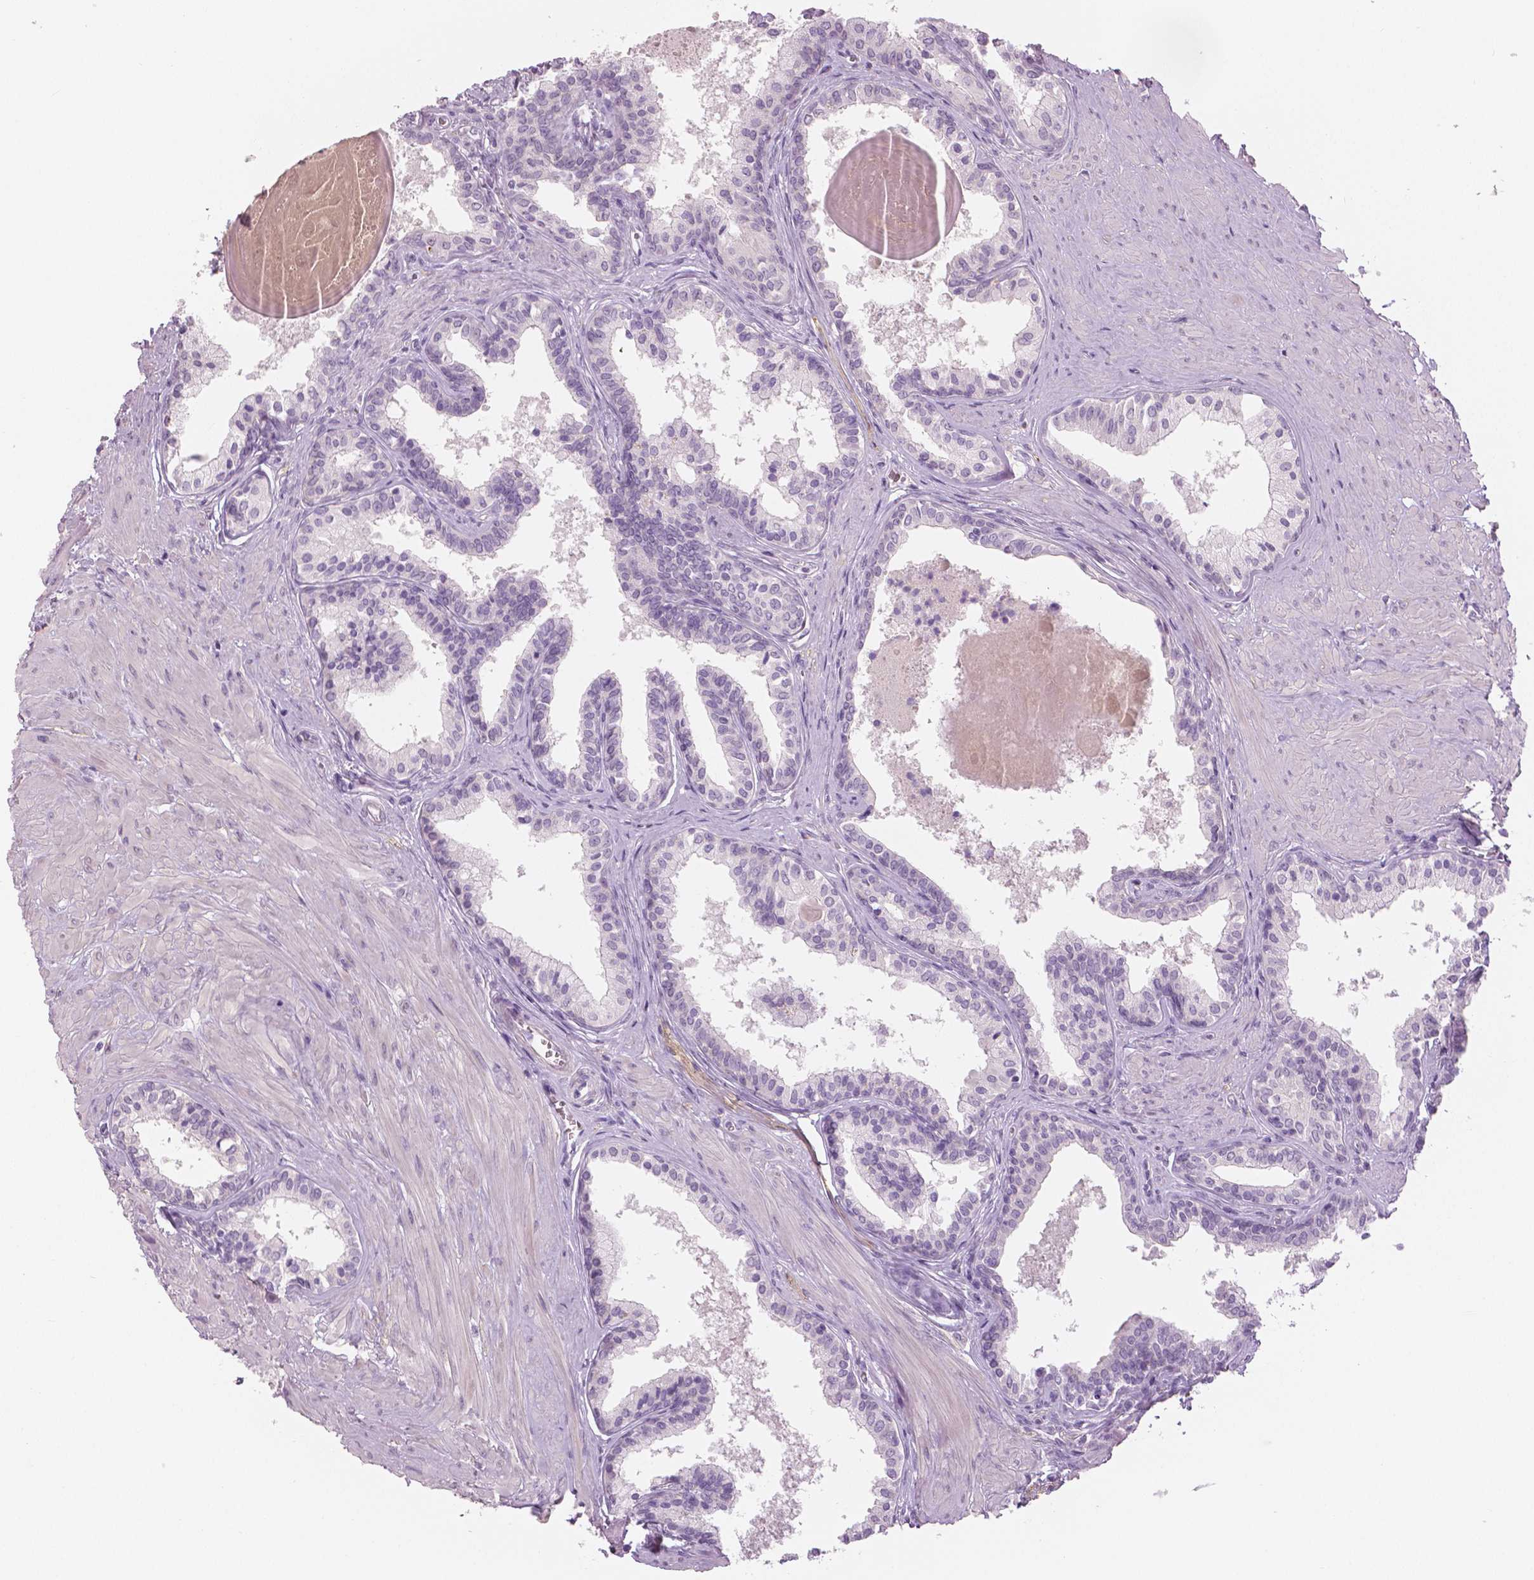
{"staining": {"intensity": "negative", "quantity": "none", "location": "none"}, "tissue": "prostate", "cell_type": "Glandular cells", "image_type": "normal", "snomed": [{"axis": "morphology", "description": "Normal tissue, NOS"}, {"axis": "topography", "description": "Prostate"}], "caption": "This is a photomicrograph of IHC staining of normal prostate, which shows no expression in glandular cells. (IHC, brightfield microscopy, high magnification).", "gene": "SLC24A1", "patient": {"sex": "male", "age": 61}}